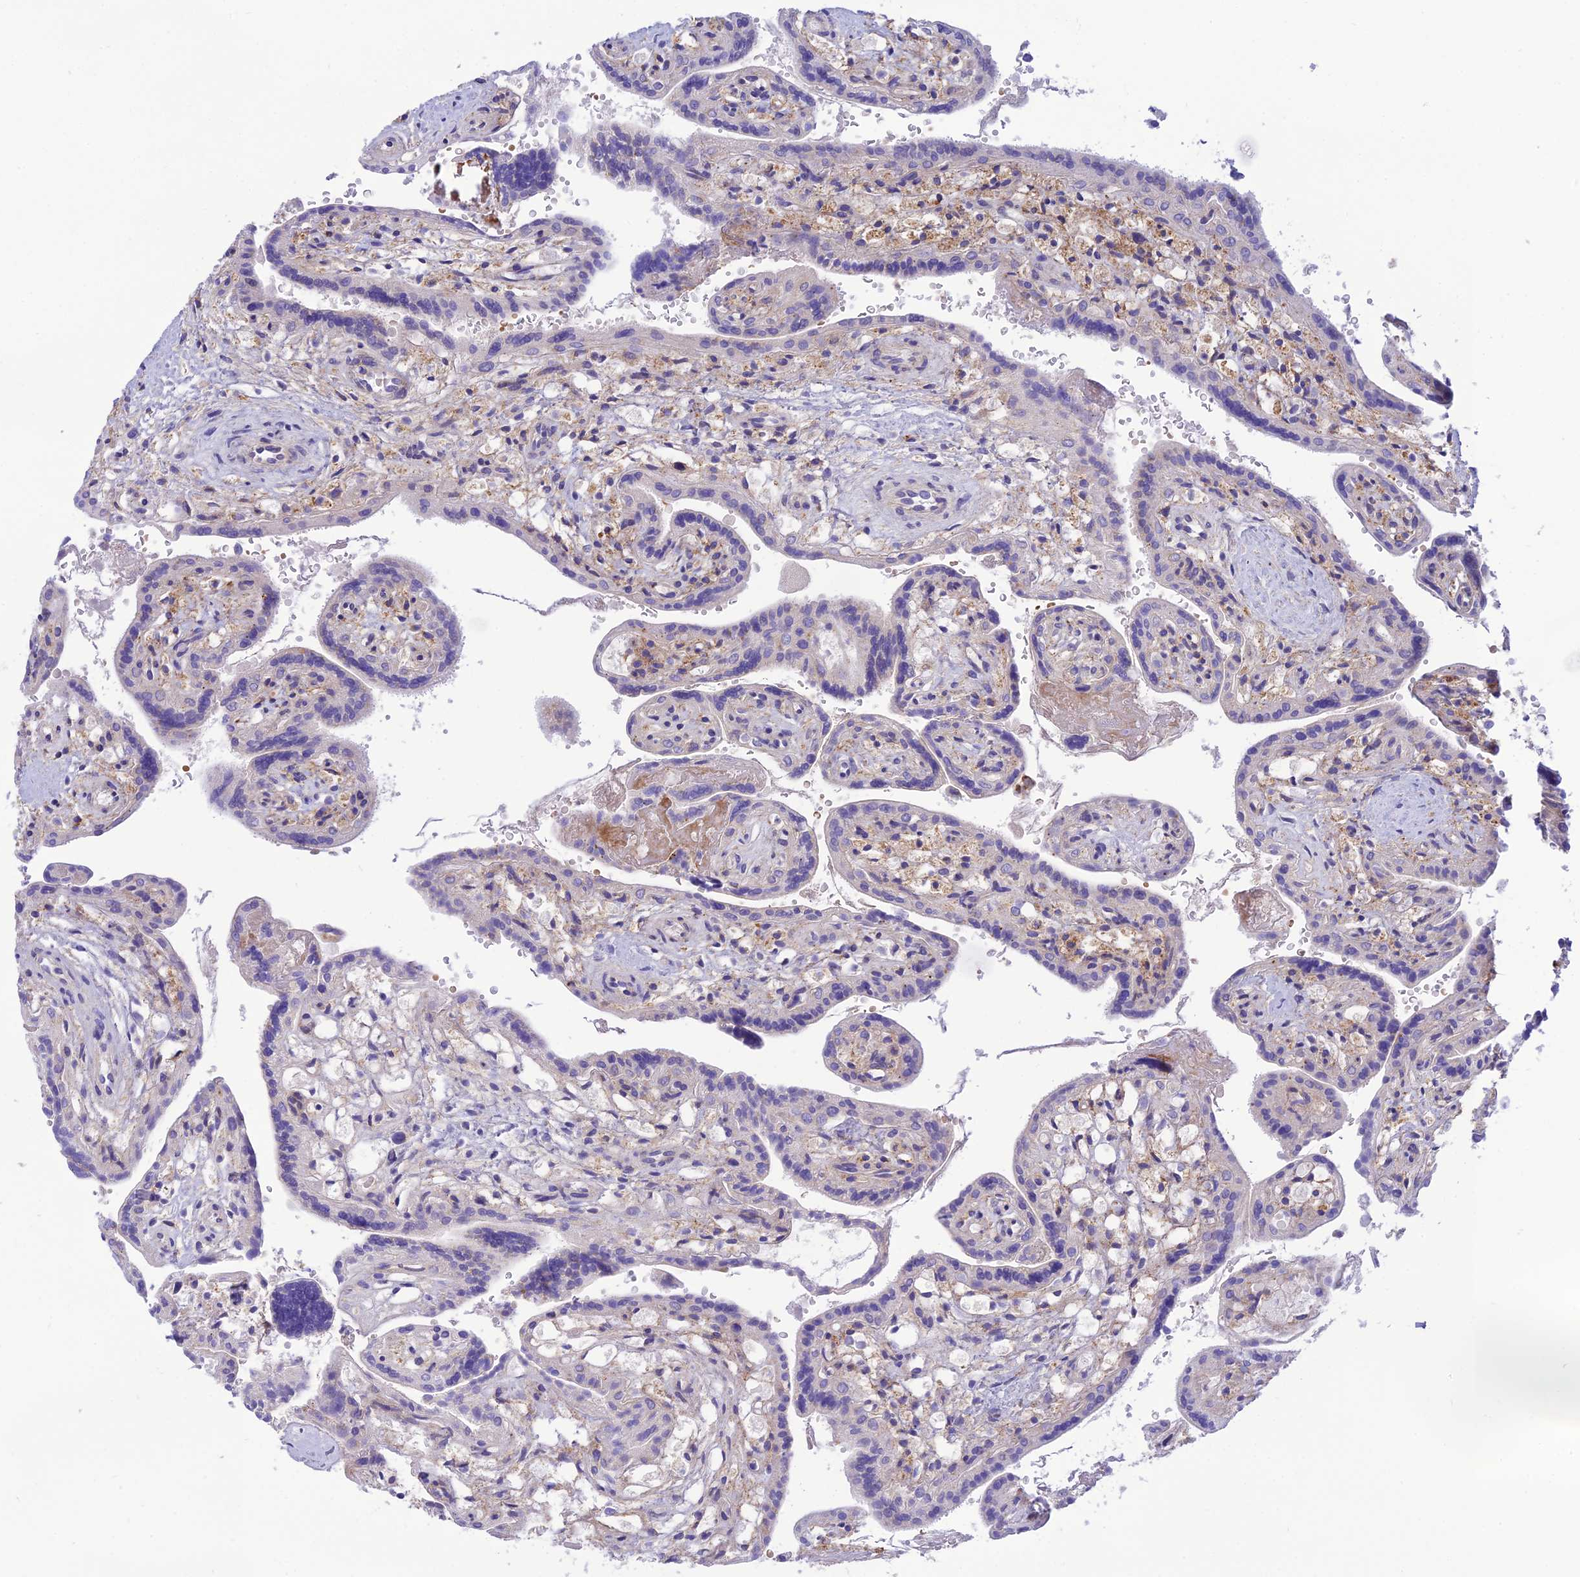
{"staining": {"intensity": "moderate", "quantity": "<25%", "location": "cytoplasmic/membranous"}, "tissue": "placenta", "cell_type": "Trophoblastic cells", "image_type": "normal", "snomed": [{"axis": "morphology", "description": "Normal tissue, NOS"}, {"axis": "topography", "description": "Placenta"}], "caption": "Brown immunohistochemical staining in unremarkable human placenta exhibits moderate cytoplasmic/membranous staining in about <25% of trophoblastic cells.", "gene": "CCDC157", "patient": {"sex": "female", "age": 37}}